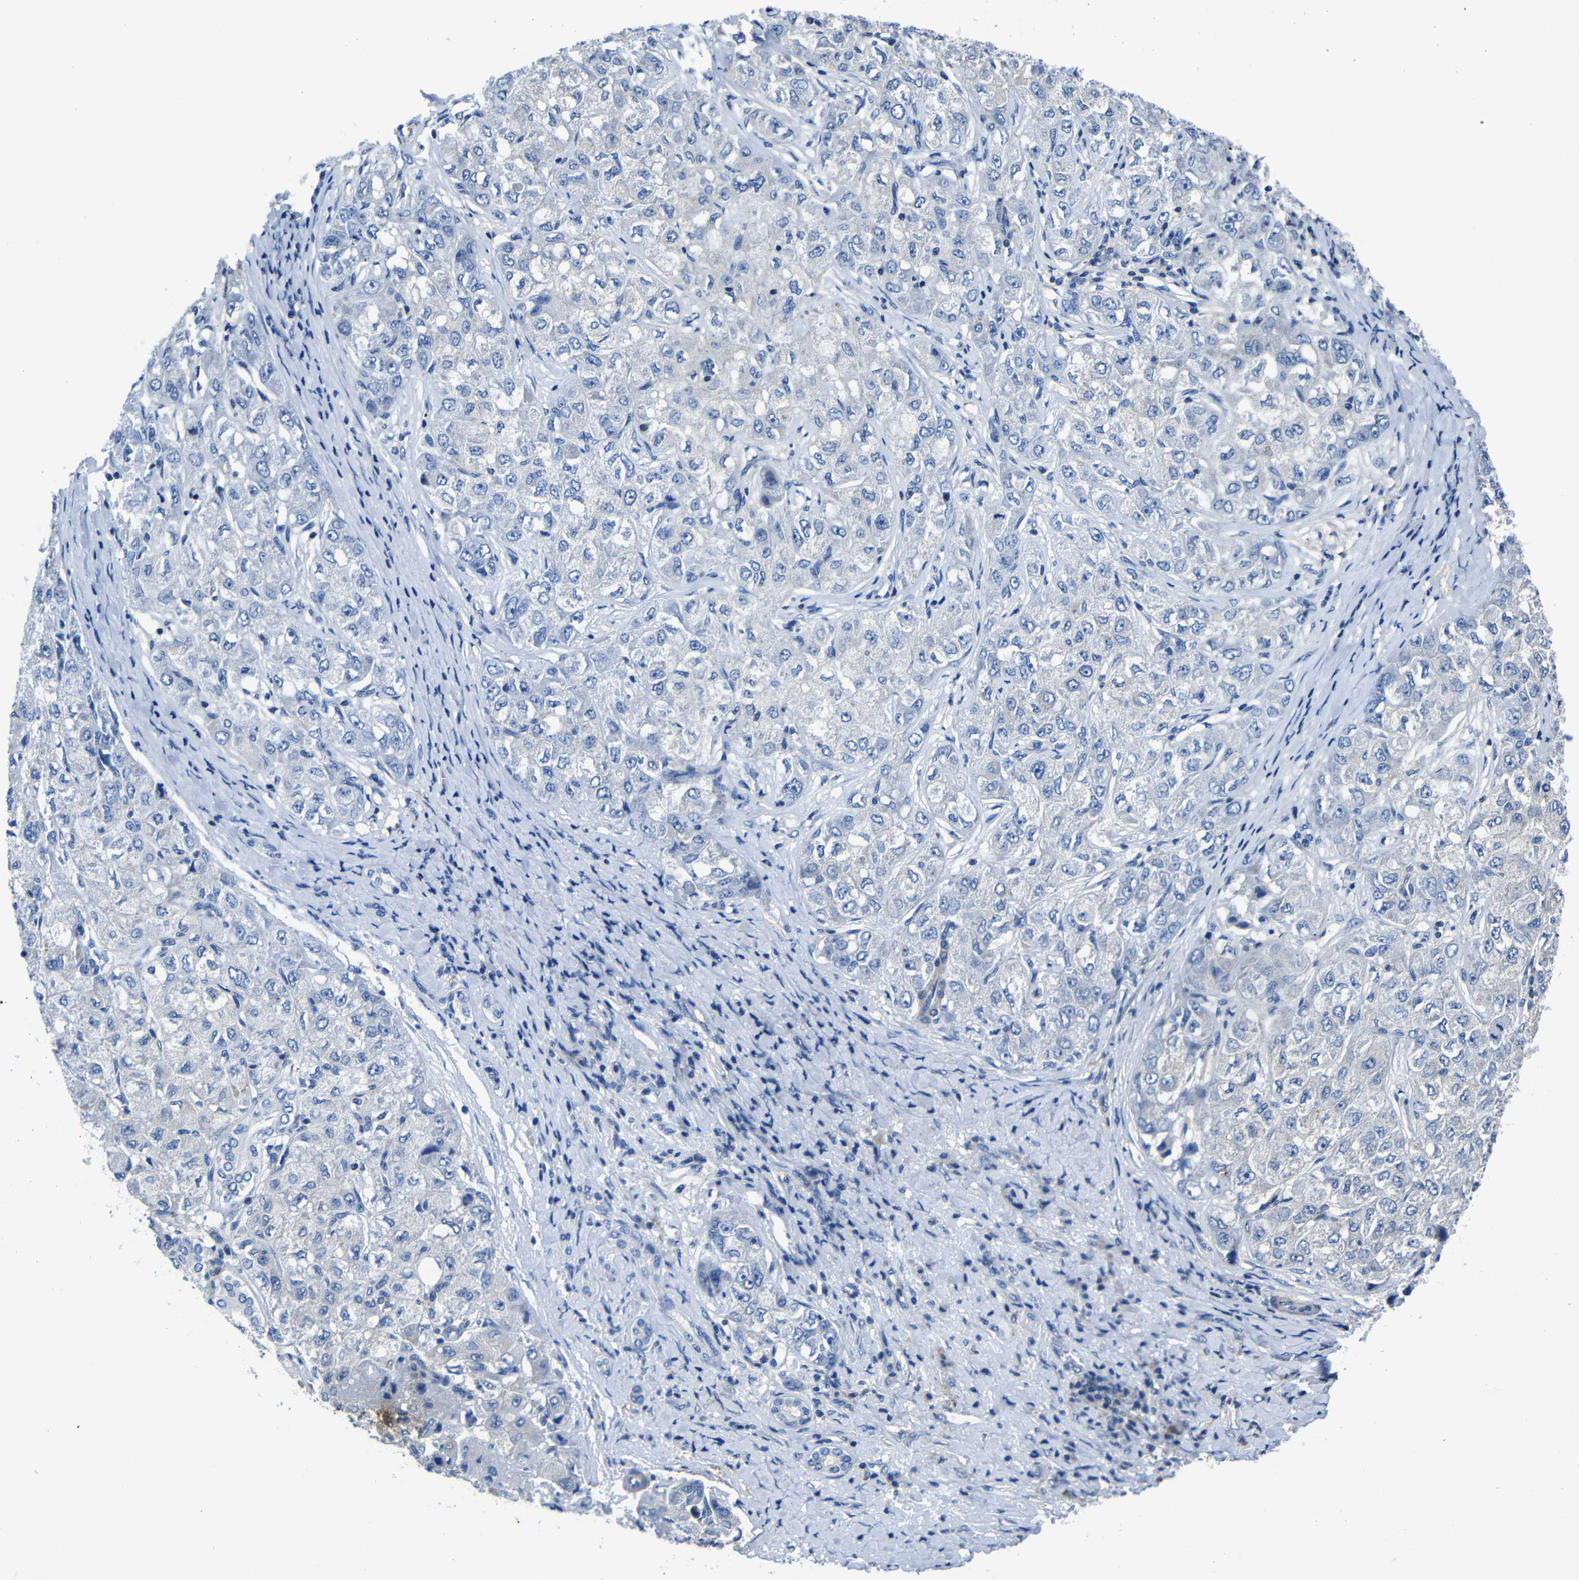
{"staining": {"intensity": "negative", "quantity": "none", "location": "none"}, "tissue": "liver cancer", "cell_type": "Tumor cells", "image_type": "cancer", "snomed": [{"axis": "morphology", "description": "Carcinoma, Hepatocellular, NOS"}, {"axis": "topography", "description": "Liver"}], "caption": "Human liver hepatocellular carcinoma stained for a protein using immunohistochemistry shows no staining in tumor cells.", "gene": "GDI1", "patient": {"sex": "male", "age": 80}}